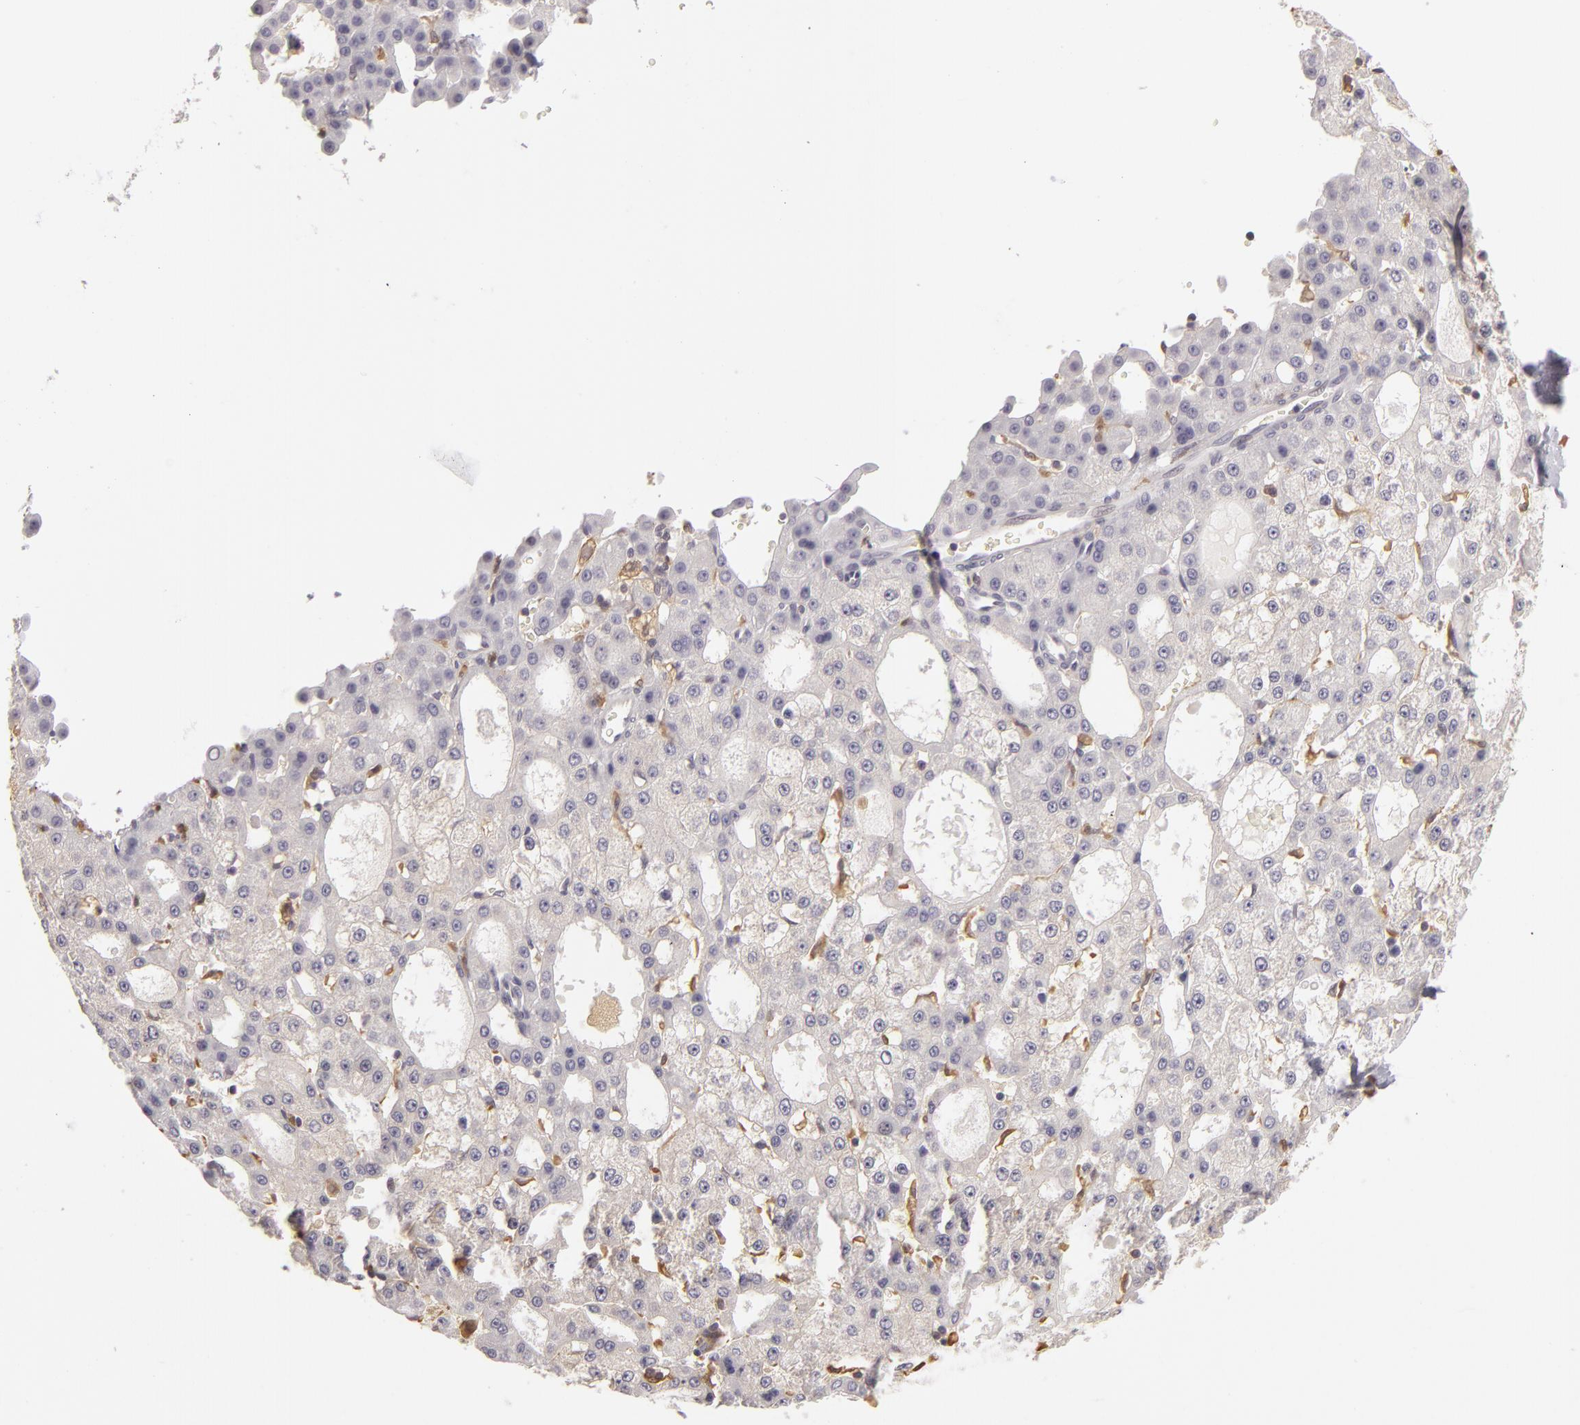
{"staining": {"intensity": "negative", "quantity": "none", "location": "none"}, "tissue": "liver cancer", "cell_type": "Tumor cells", "image_type": "cancer", "snomed": [{"axis": "morphology", "description": "Carcinoma, Hepatocellular, NOS"}, {"axis": "topography", "description": "Liver"}], "caption": "Immunohistochemical staining of liver hepatocellular carcinoma shows no significant expression in tumor cells.", "gene": "GNPDA1", "patient": {"sex": "male", "age": 47}}